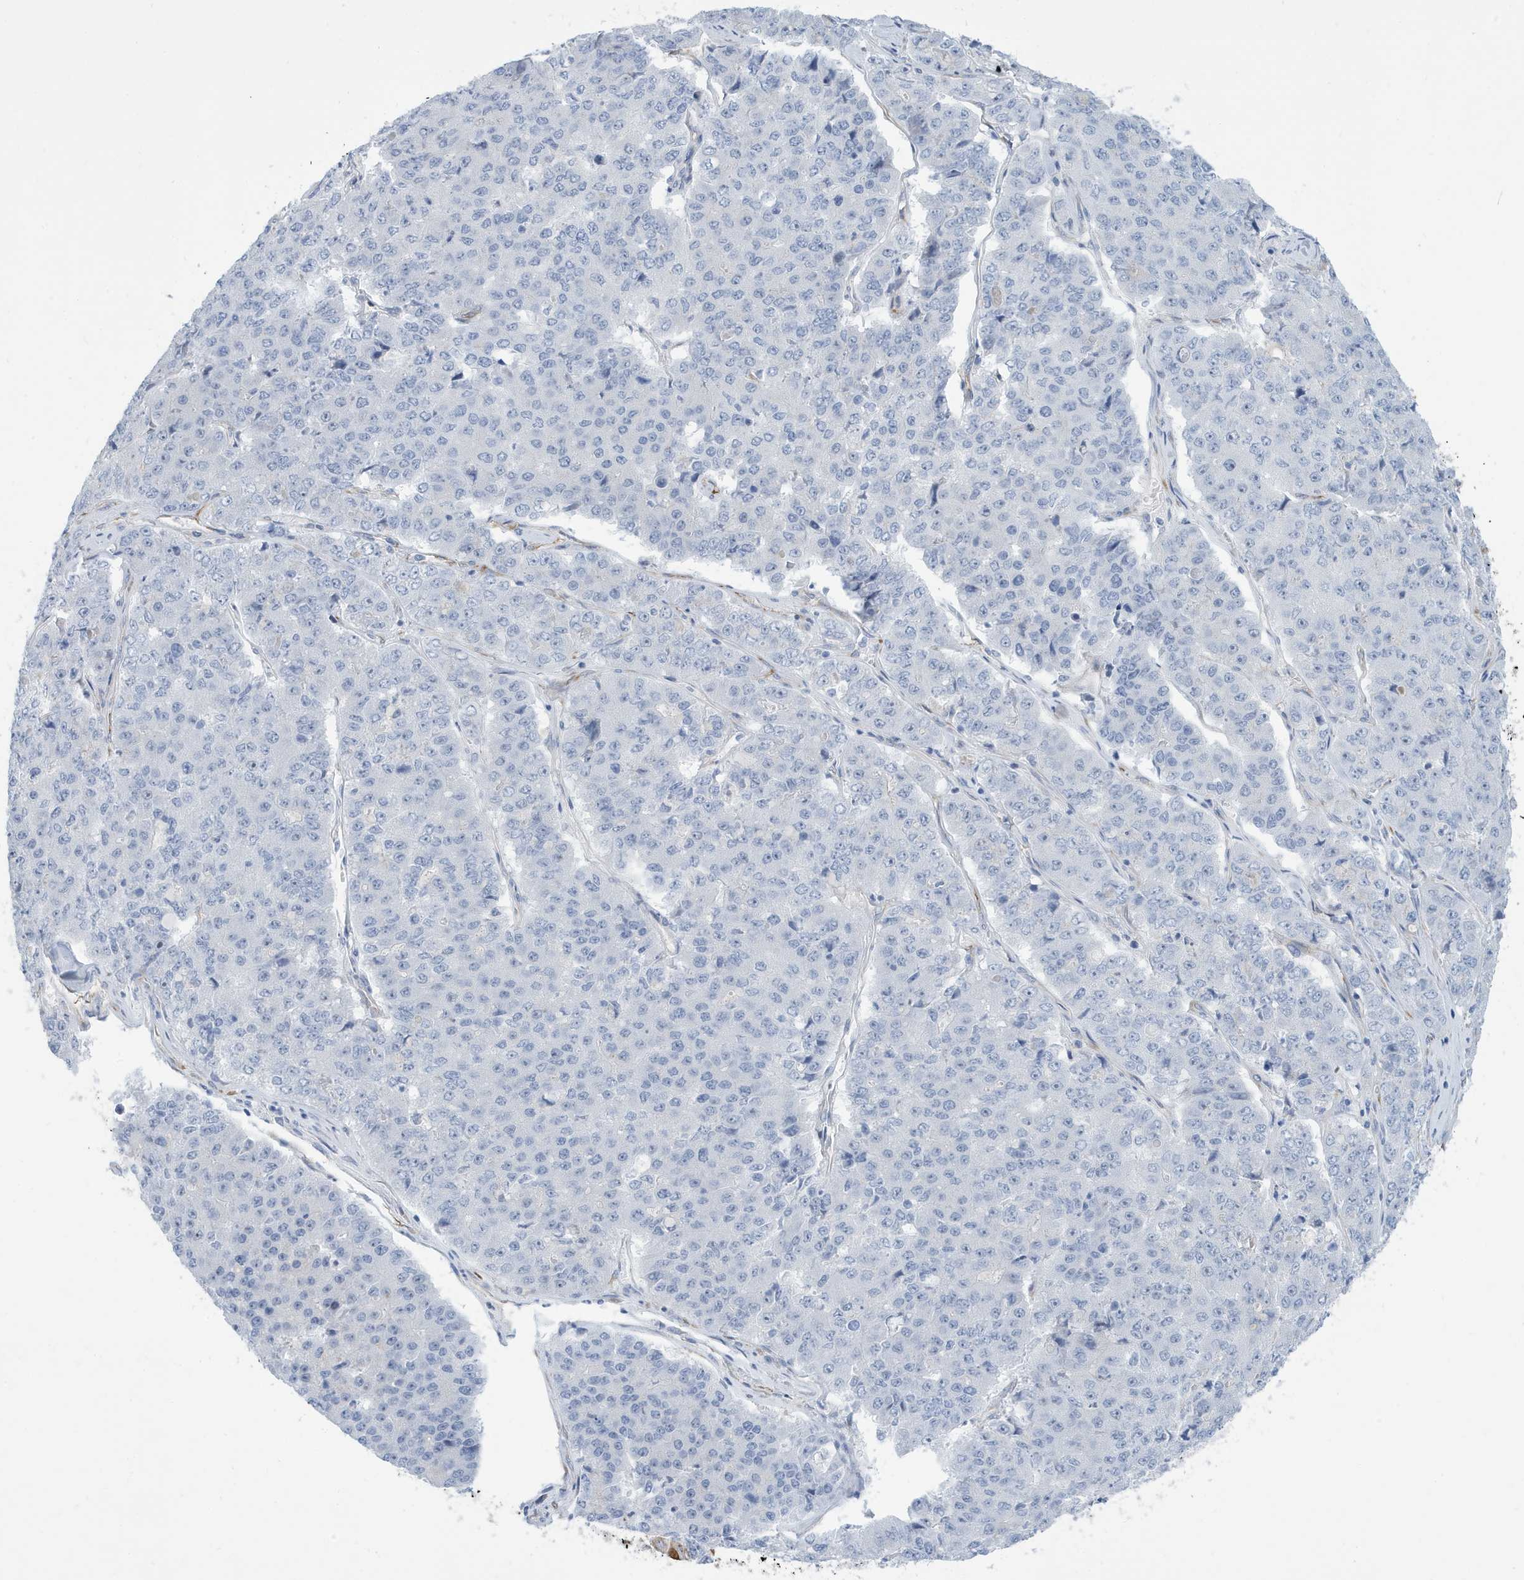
{"staining": {"intensity": "negative", "quantity": "none", "location": "none"}, "tissue": "pancreatic cancer", "cell_type": "Tumor cells", "image_type": "cancer", "snomed": [{"axis": "morphology", "description": "Adenocarcinoma, NOS"}, {"axis": "topography", "description": "Pancreas"}], "caption": "DAB immunohistochemical staining of adenocarcinoma (pancreatic) demonstrates no significant positivity in tumor cells.", "gene": "SEMA3F", "patient": {"sex": "male", "age": 50}}